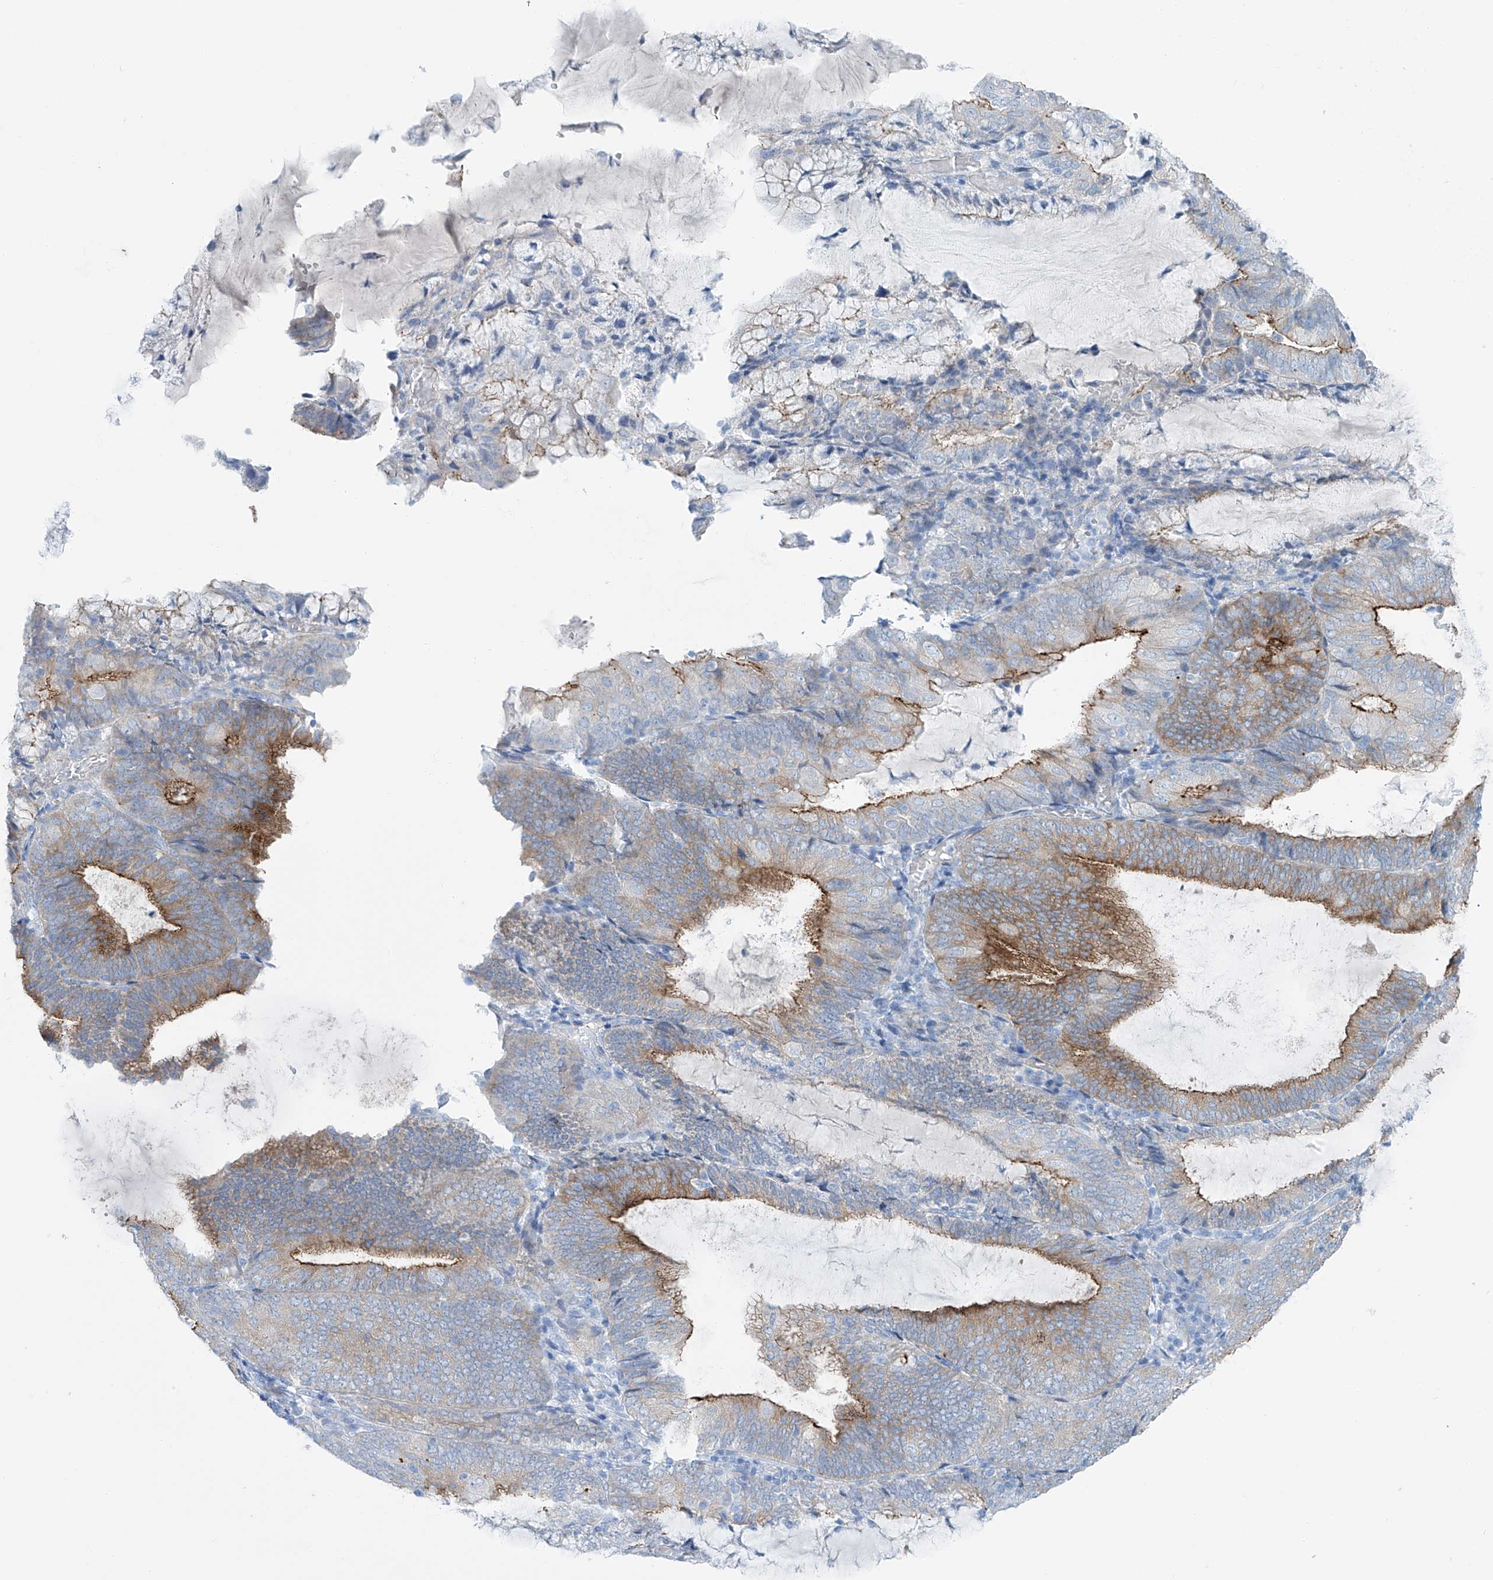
{"staining": {"intensity": "moderate", "quantity": "25%-75%", "location": "cytoplasmic/membranous"}, "tissue": "endometrial cancer", "cell_type": "Tumor cells", "image_type": "cancer", "snomed": [{"axis": "morphology", "description": "Adenocarcinoma, NOS"}, {"axis": "topography", "description": "Endometrium"}], "caption": "Protein staining of endometrial cancer (adenocarcinoma) tissue reveals moderate cytoplasmic/membranous expression in about 25%-75% of tumor cells.", "gene": "MAGI1", "patient": {"sex": "female", "age": 81}}